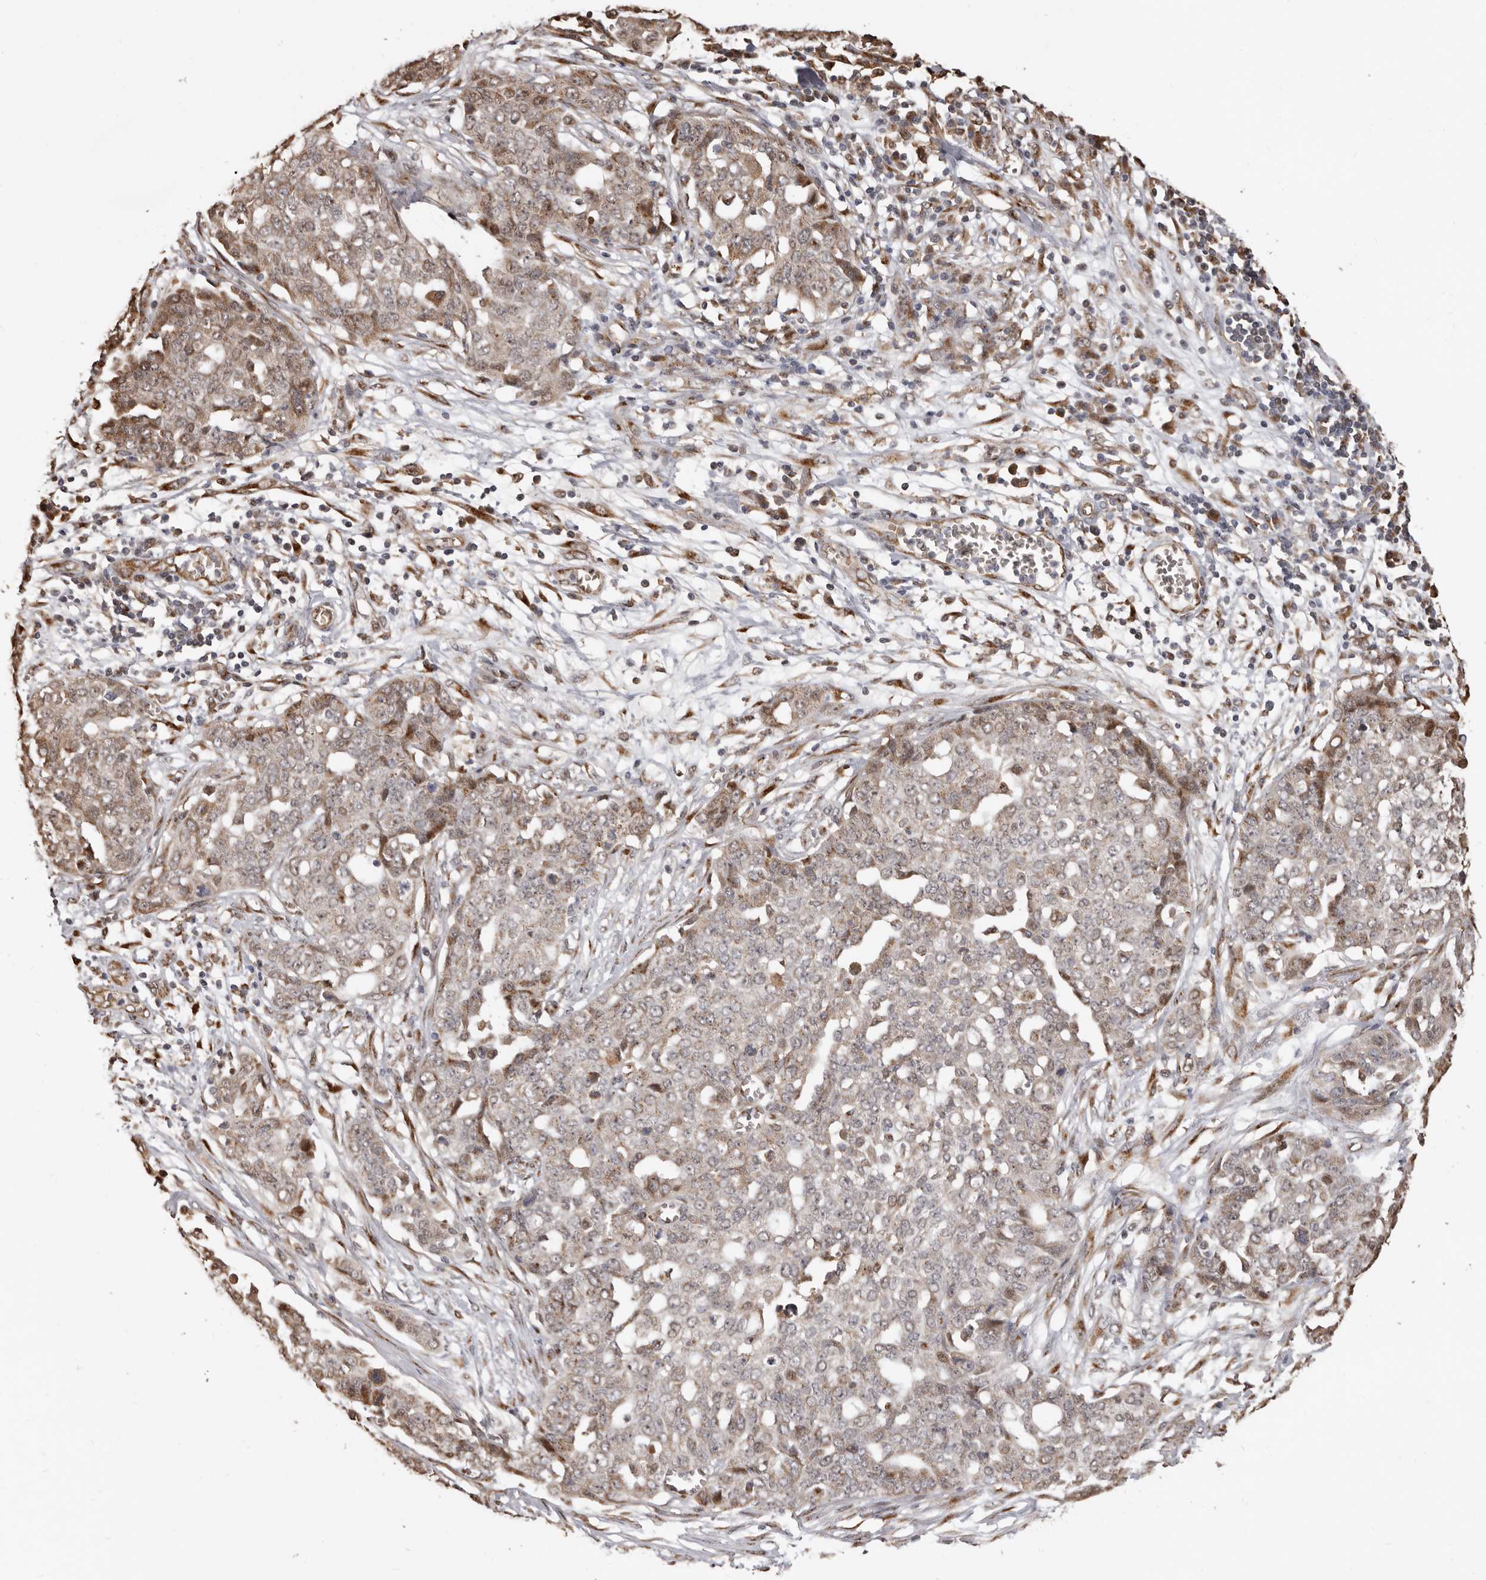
{"staining": {"intensity": "weak", "quantity": ">75%", "location": "cytoplasmic/membranous"}, "tissue": "ovarian cancer", "cell_type": "Tumor cells", "image_type": "cancer", "snomed": [{"axis": "morphology", "description": "Cystadenocarcinoma, serous, NOS"}, {"axis": "topography", "description": "Soft tissue"}, {"axis": "topography", "description": "Ovary"}], "caption": "A low amount of weak cytoplasmic/membranous expression is present in about >75% of tumor cells in ovarian serous cystadenocarcinoma tissue. Immunohistochemistry (ihc) stains the protein of interest in brown and the nuclei are stained blue.", "gene": "ENTREP1", "patient": {"sex": "female", "age": 57}}